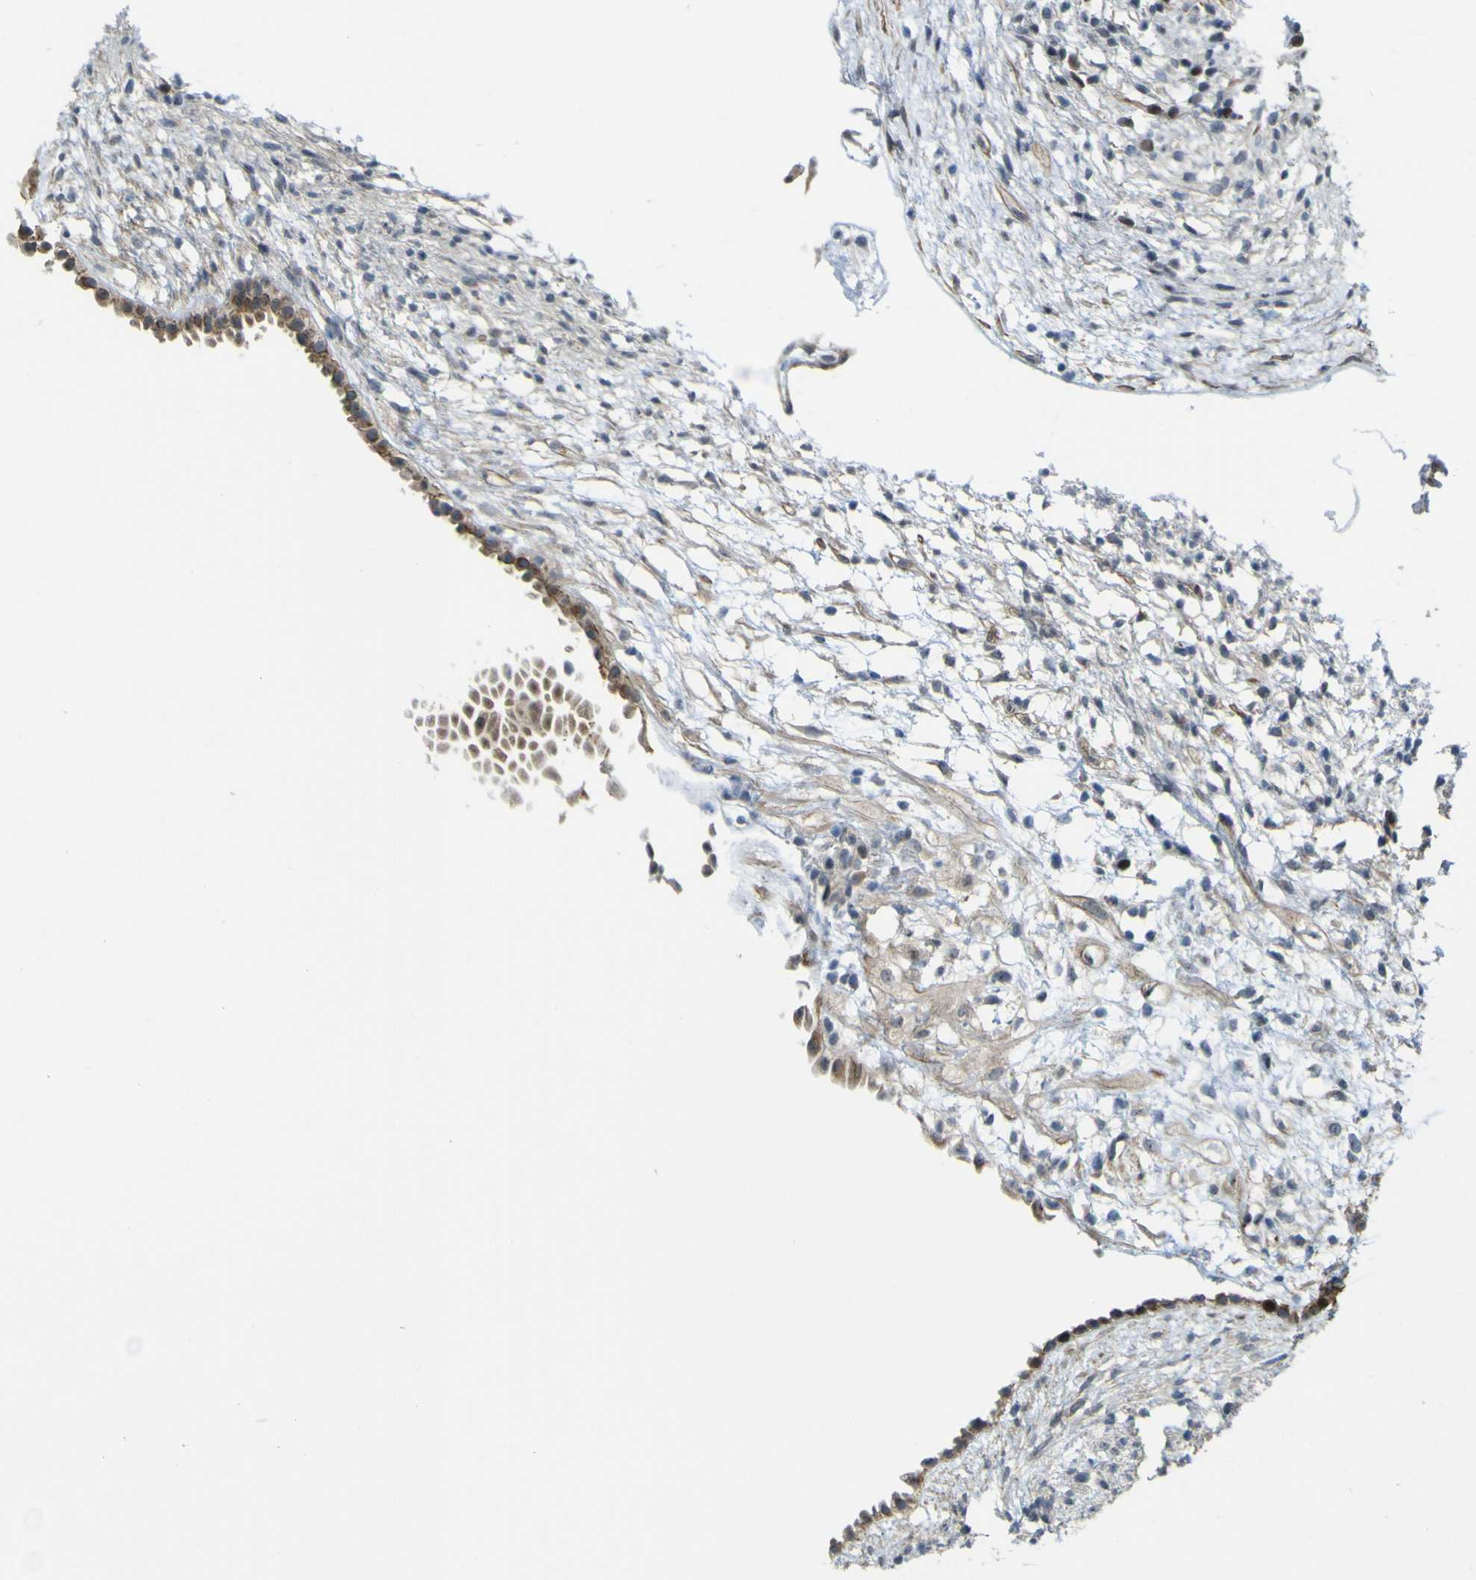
{"staining": {"intensity": "moderate", "quantity": "<25%", "location": "nuclear"}, "tissue": "ovary", "cell_type": "Ovarian stroma cells", "image_type": "normal", "snomed": [{"axis": "morphology", "description": "Normal tissue, NOS"}, {"axis": "morphology", "description": "Cyst, NOS"}, {"axis": "topography", "description": "Ovary"}], "caption": "The histopathology image displays immunohistochemical staining of normal ovary. There is moderate nuclear expression is identified in about <25% of ovarian stroma cells.", "gene": "KDM7A", "patient": {"sex": "female", "age": 18}}